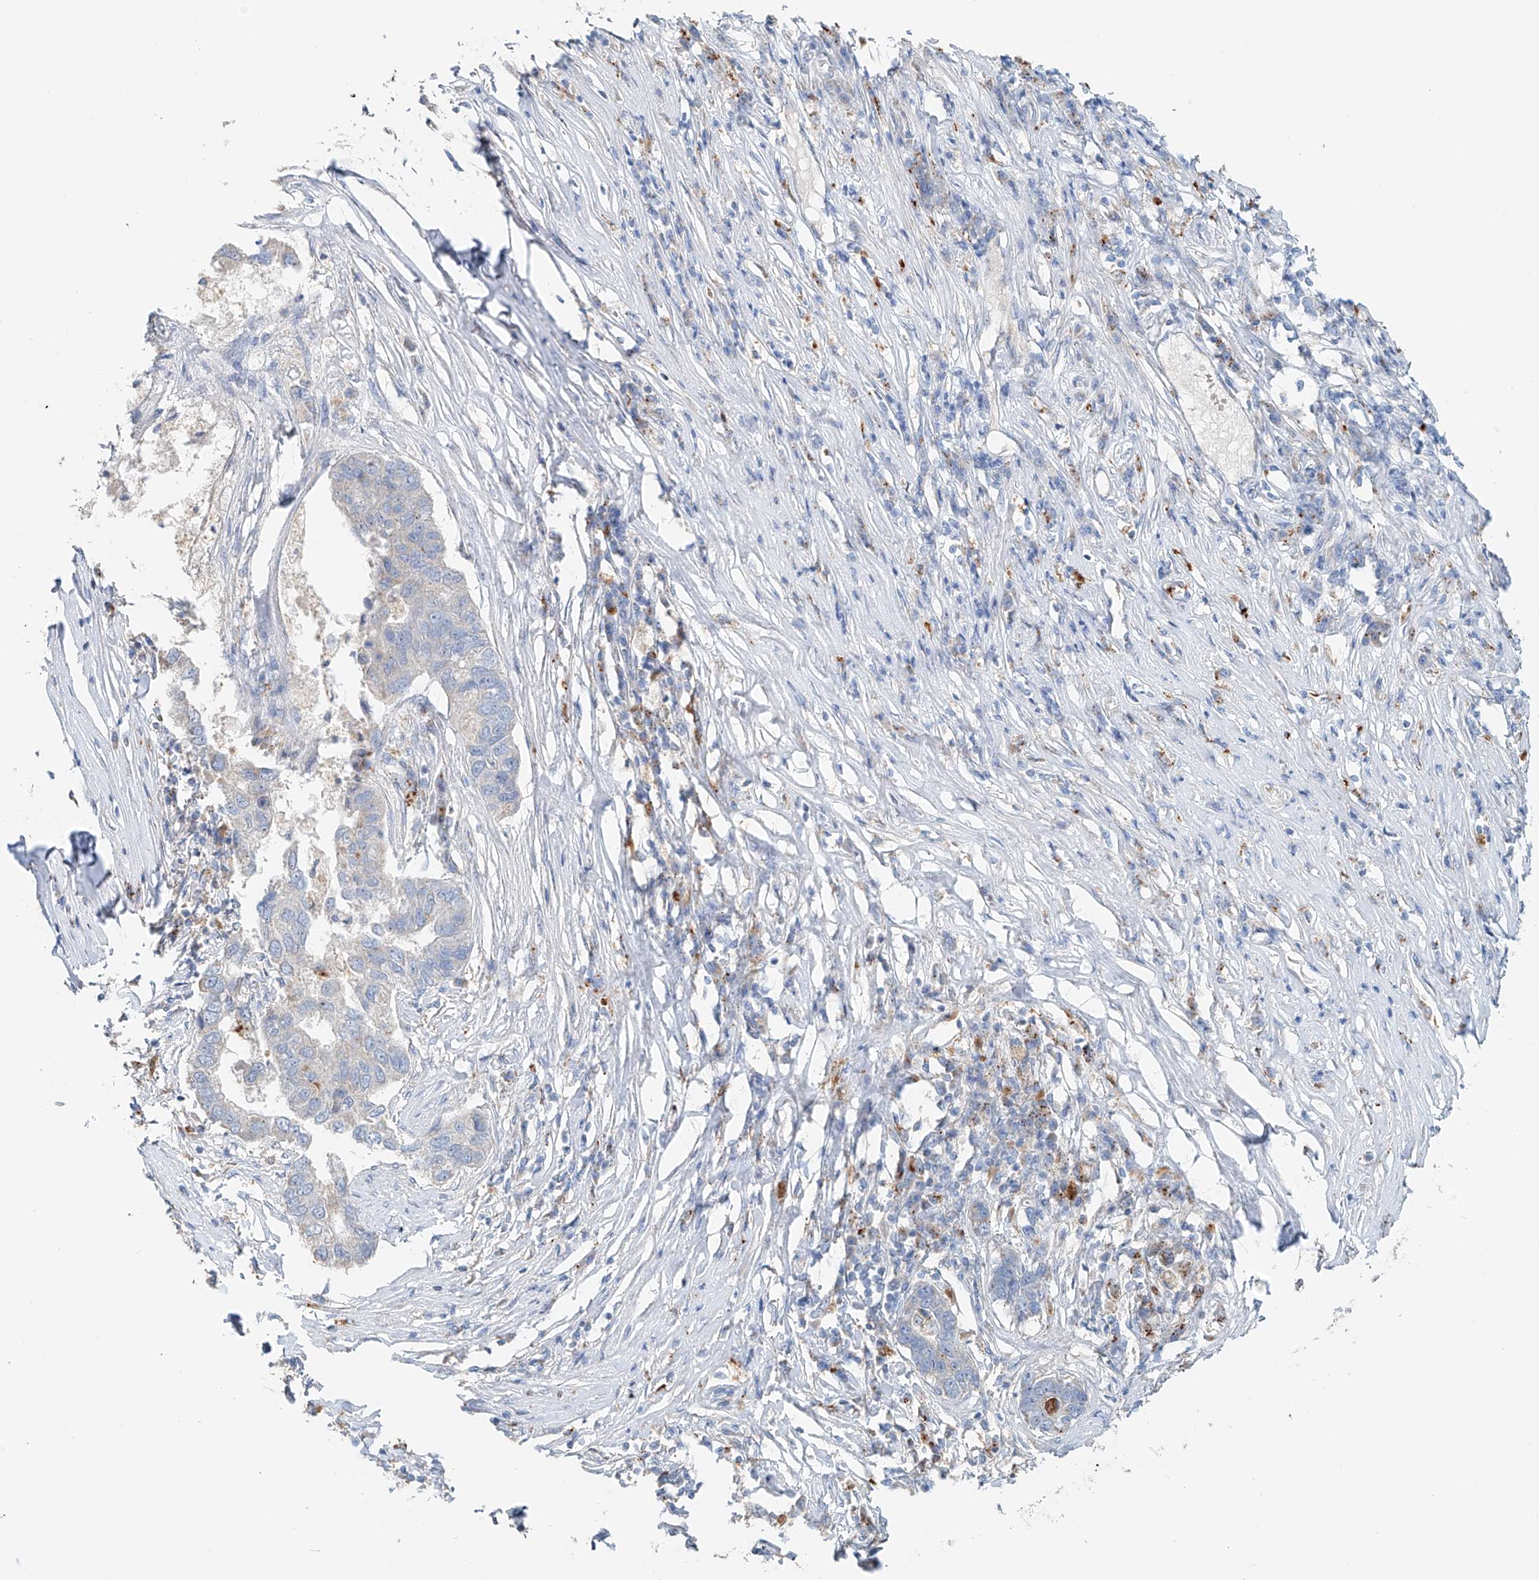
{"staining": {"intensity": "negative", "quantity": "none", "location": "none"}, "tissue": "pancreatic cancer", "cell_type": "Tumor cells", "image_type": "cancer", "snomed": [{"axis": "morphology", "description": "Adenocarcinoma, NOS"}, {"axis": "topography", "description": "Pancreas"}], "caption": "Adenocarcinoma (pancreatic) was stained to show a protein in brown. There is no significant positivity in tumor cells.", "gene": "TRIM47", "patient": {"sex": "female", "age": 61}}